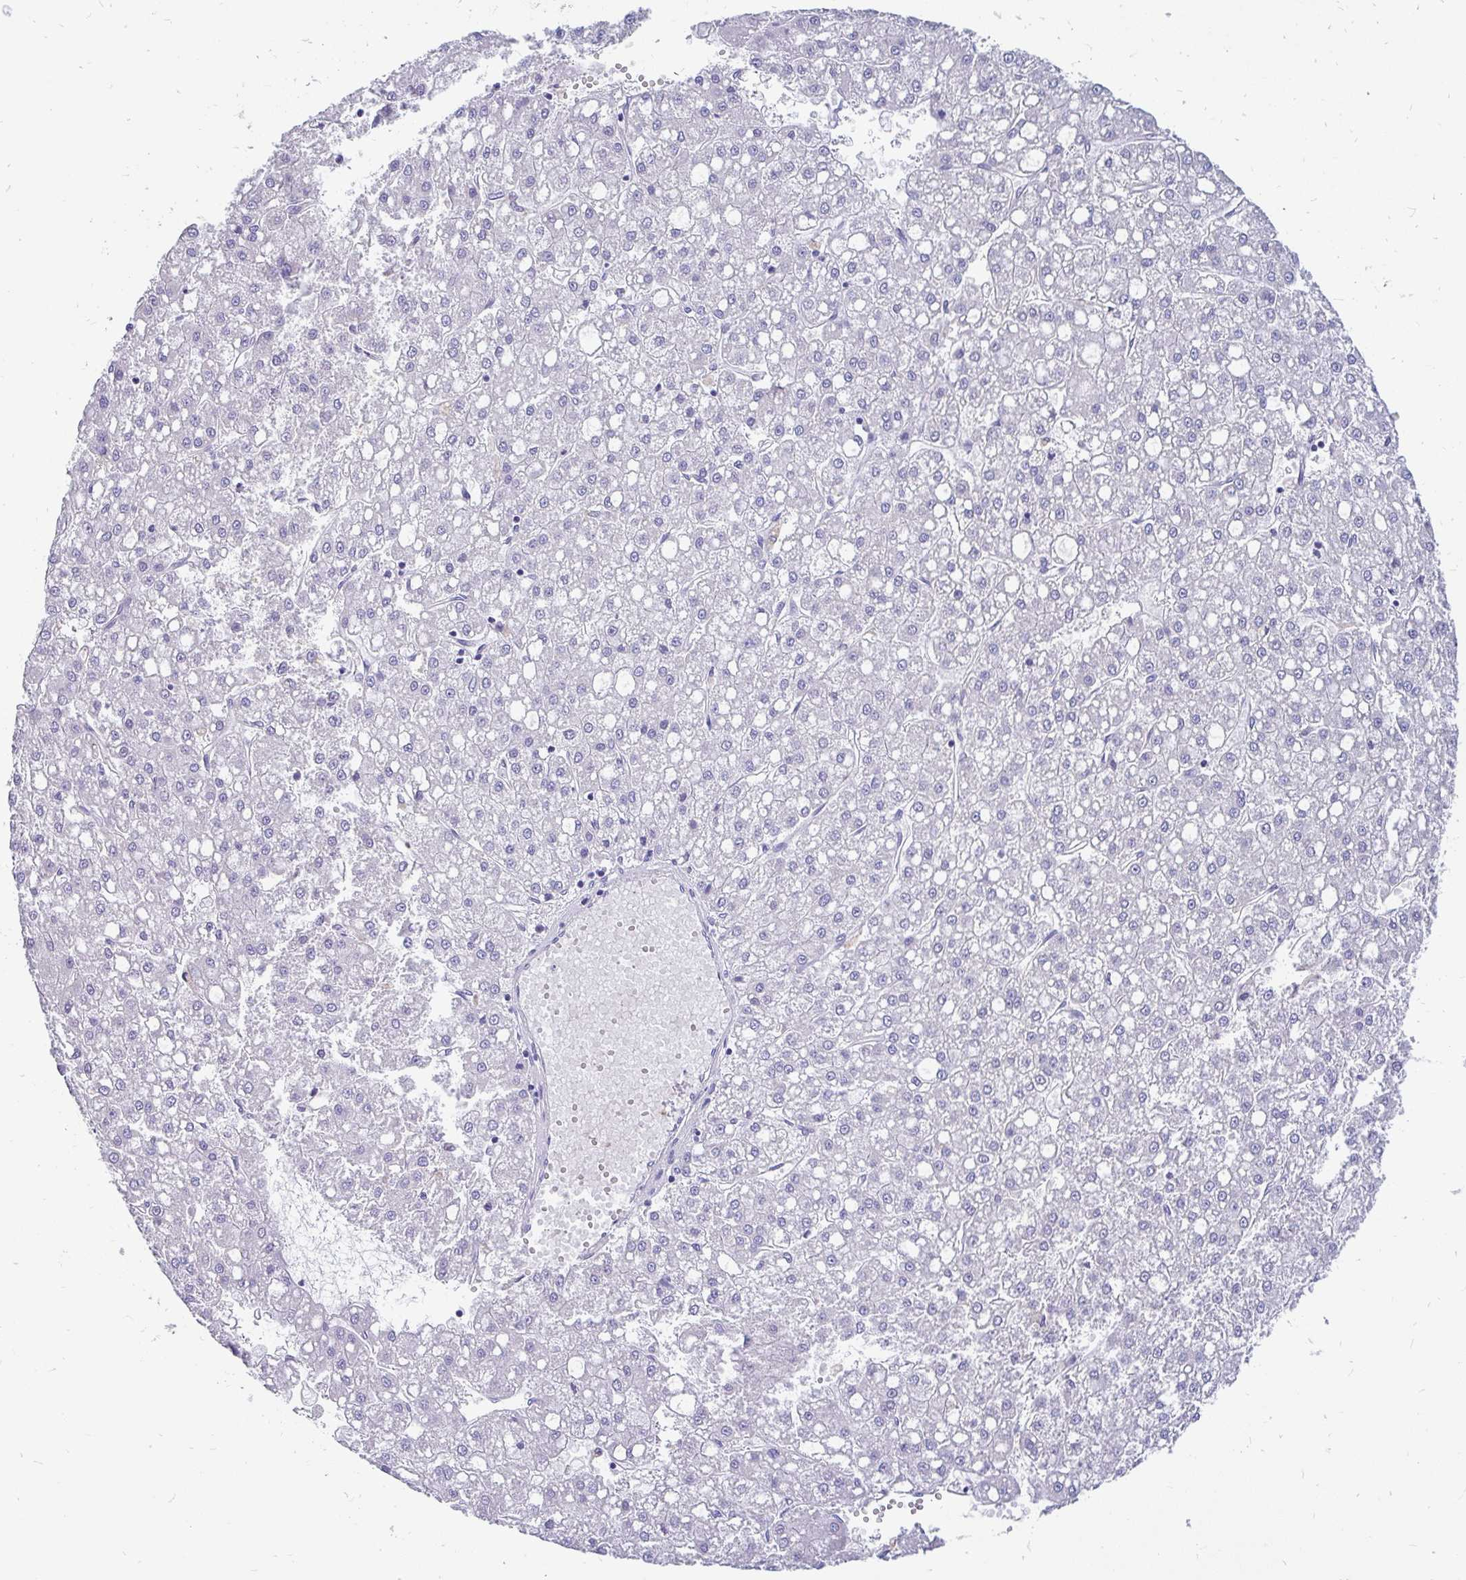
{"staining": {"intensity": "negative", "quantity": "none", "location": "none"}, "tissue": "liver cancer", "cell_type": "Tumor cells", "image_type": "cancer", "snomed": [{"axis": "morphology", "description": "Carcinoma, Hepatocellular, NOS"}, {"axis": "topography", "description": "Liver"}], "caption": "High power microscopy histopathology image of an immunohistochemistry (IHC) histopathology image of liver cancer, revealing no significant positivity in tumor cells. (DAB immunohistochemistry with hematoxylin counter stain).", "gene": "INTS5", "patient": {"sex": "male", "age": 67}}